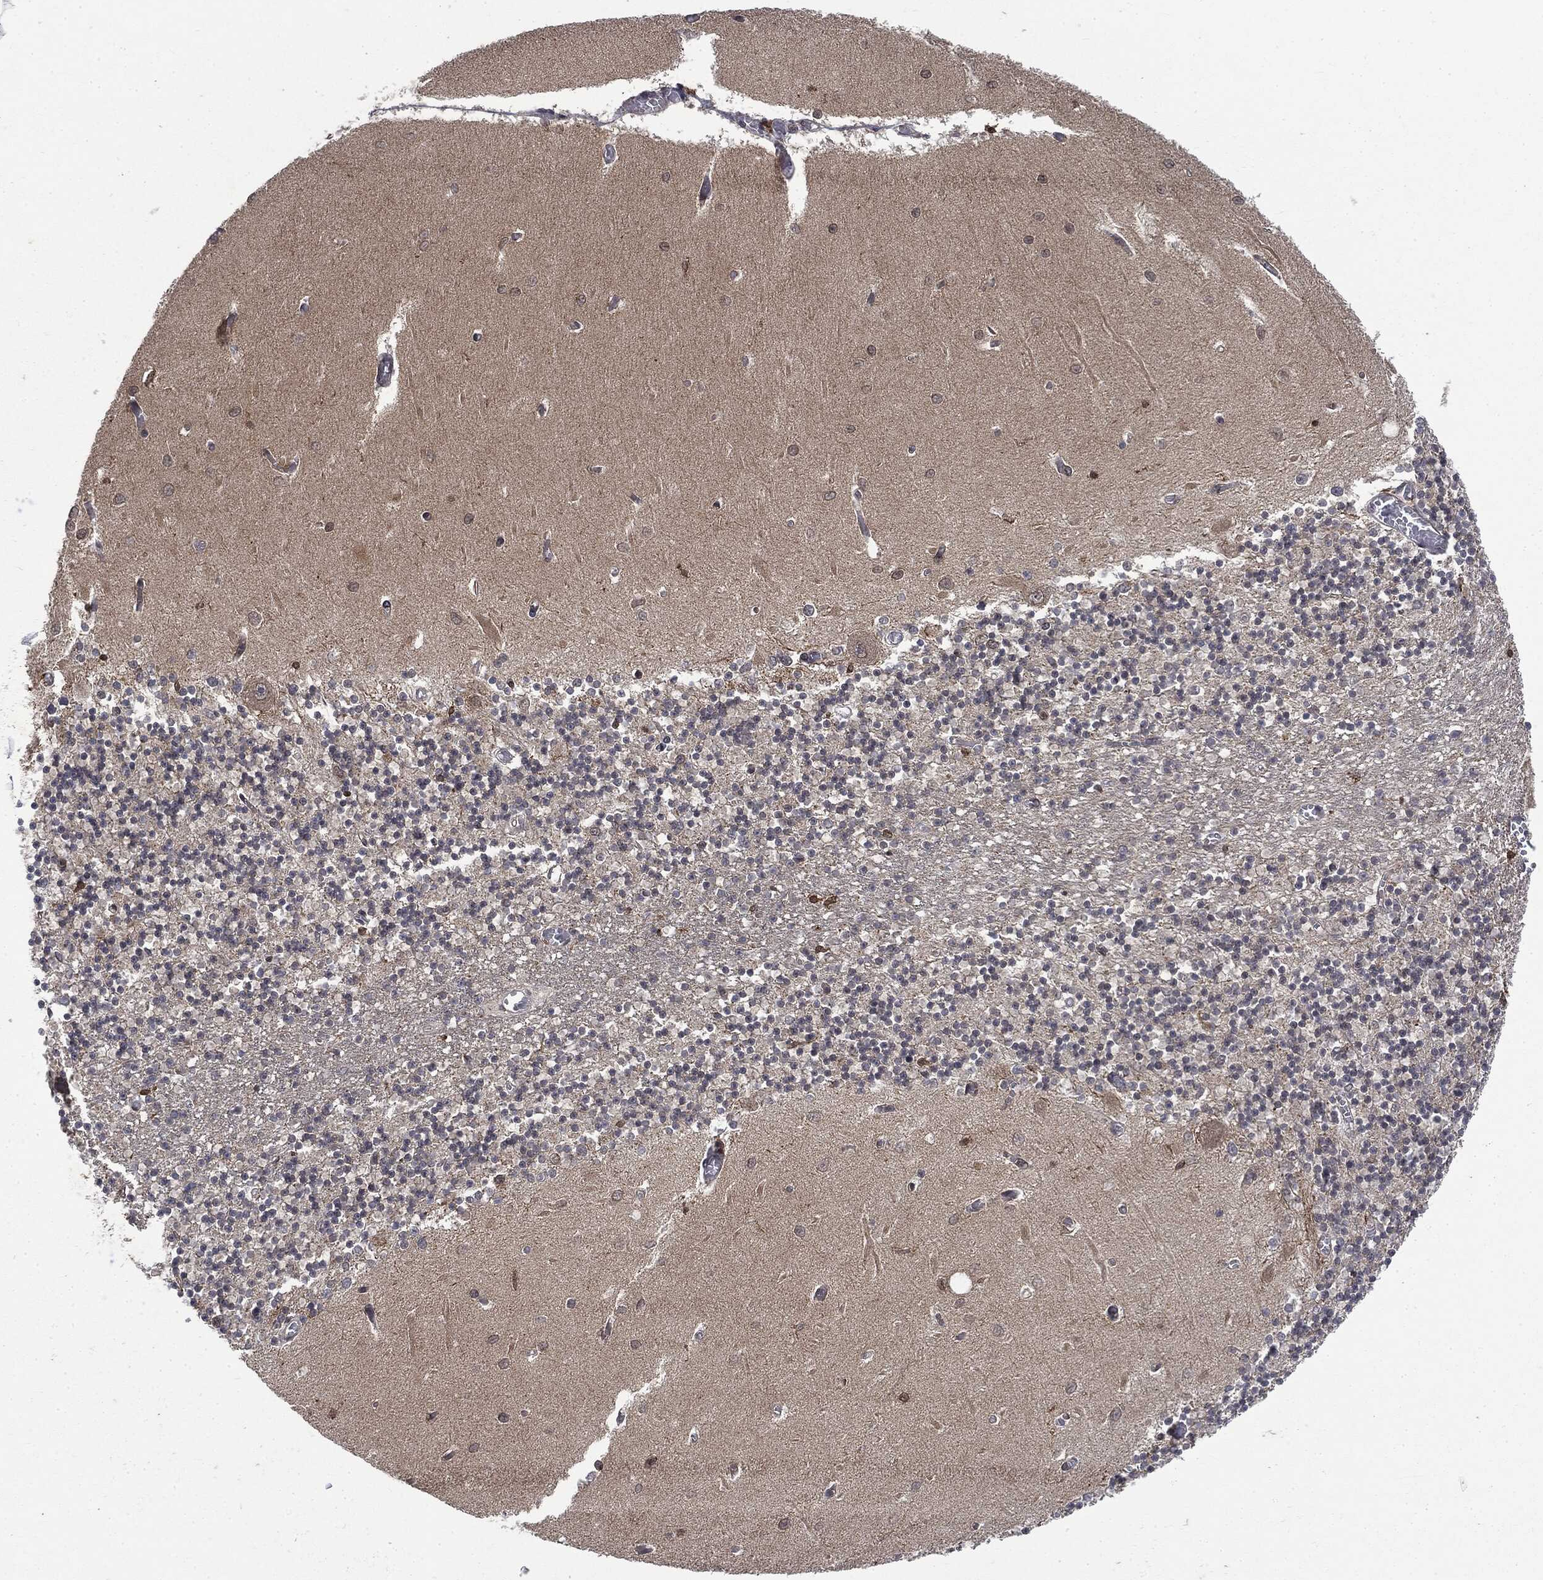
{"staining": {"intensity": "negative", "quantity": "none", "location": "none"}, "tissue": "cerebellum", "cell_type": "Cells in granular layer", "image_type": "normal", "snomed": [{"axis": "morphology", "description": "Normal tissue, NOS"}, {"axis": "topography", "description": "Cerebellum"}], "caption": "Immunohistochemistry of unremarkable cerebellum displays no expression in cells in granular layer.", "gene": "SNX5", "patient": {"sex": "female", "age": 64}}